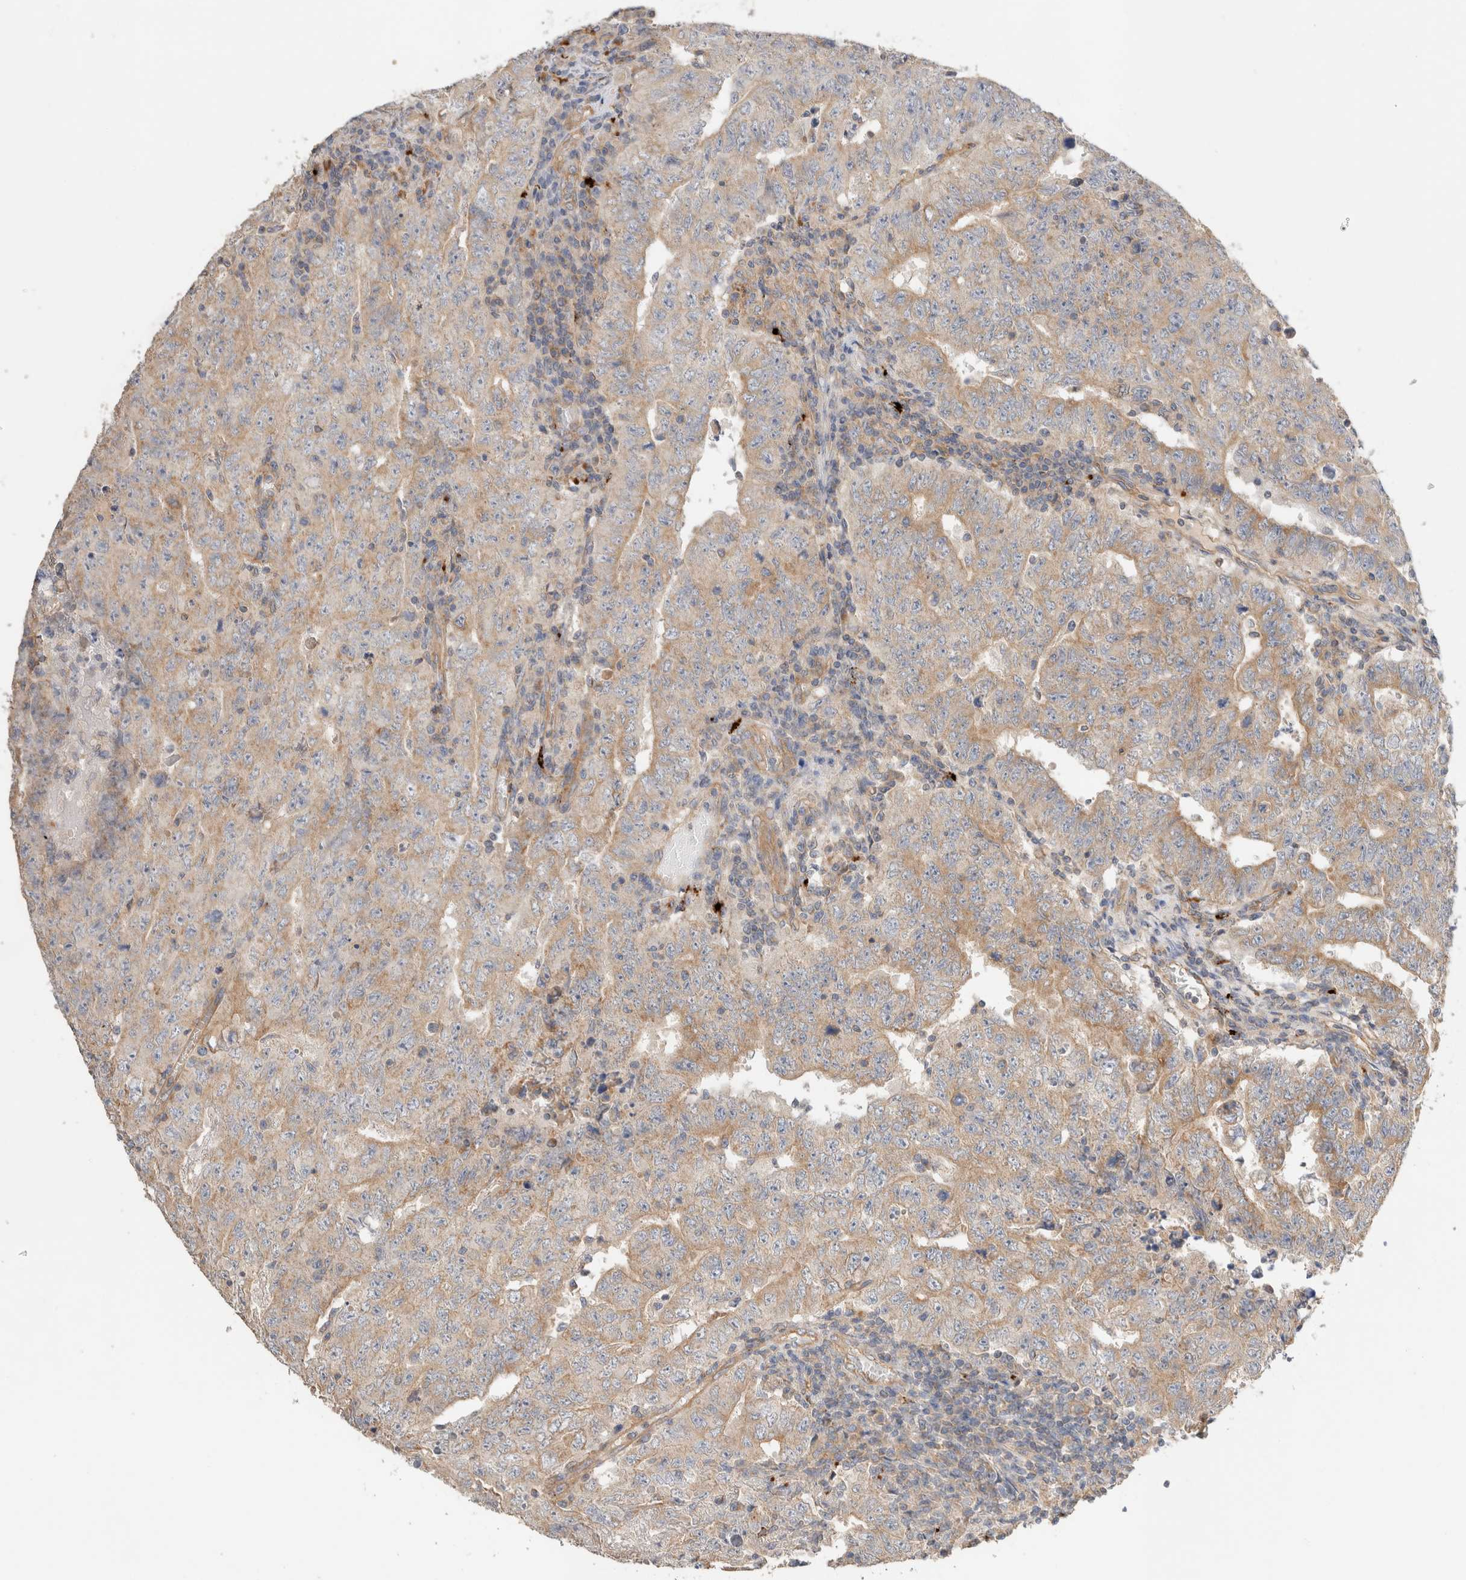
{"staining": {"intensity": "weak", "quantity": ">75%", "location": "cytoplasmic/membranous"}, "tissue": "testis cancer", "cell_type": "Tumor cells", "image_type": "cancer", "snomed": [{"axis": "morphology", "description": "Carcinoma, Embryonal, NOS"}, {"axis": "topography", "description": "Testis"}], "caption": "The immunohistochemical stain labels weak cytoplasmic/membranous staining in tumor cells of testis cancer tissue.", "gene": "B3GNTL1", "patient": {"sex": "male", "age": 26}}